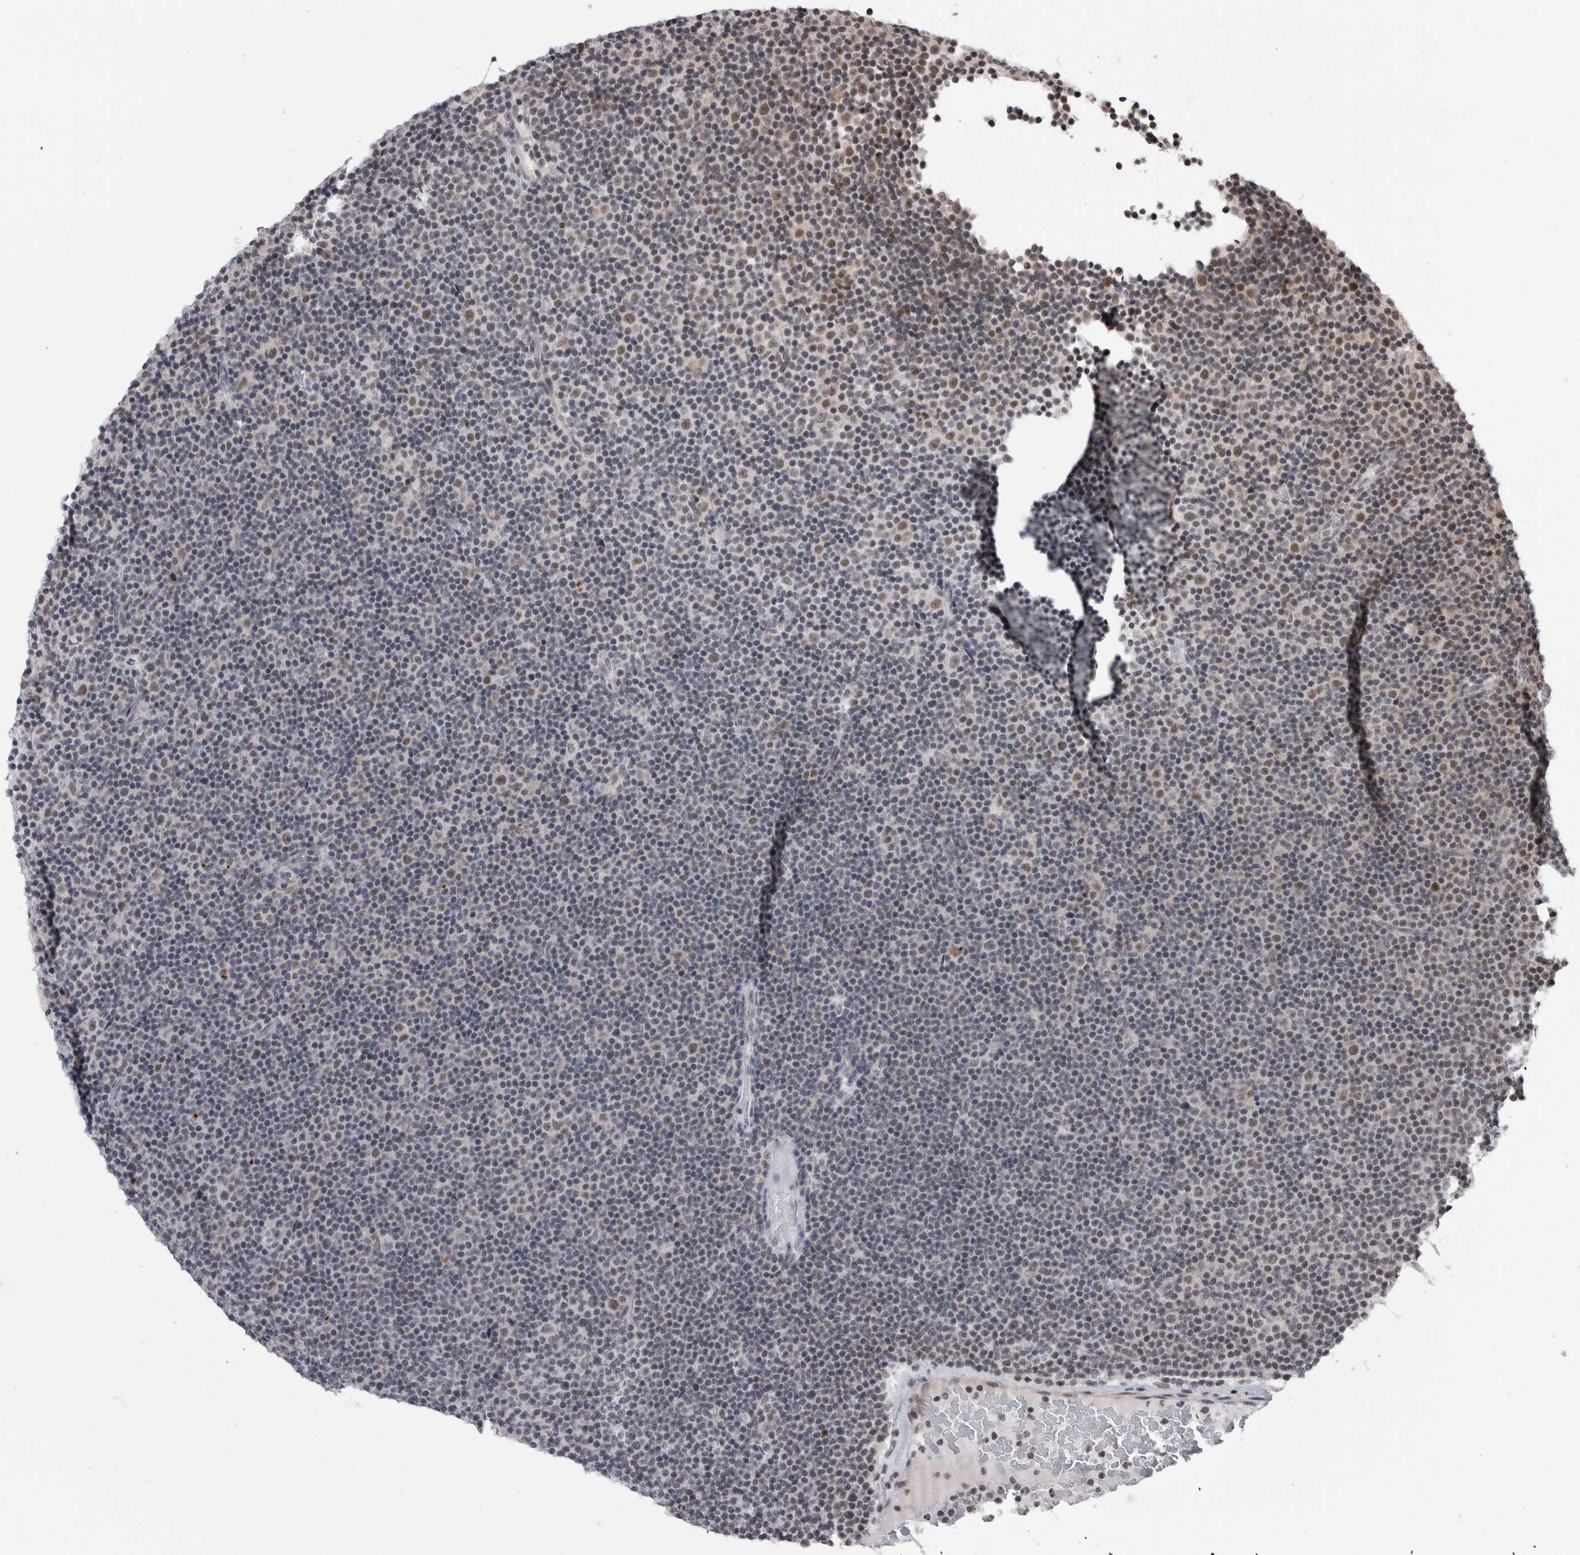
{"staining": {"intensity": "negative", "quantity": "none", "location": "none"}, "tissue": "lymphoma", "cell_type": "Tumor cells", "image_type": "cancer", "snomed": [{"axis": "morphology", "description": "Malignant lymphoma, non-Hodgkin's type, Low grade"}, {"axis": "topography", "description": "Lymph node"}], "caption": "DAB (3,3'-diaminobenzidine) immunohistochemical staining of human lymphoma exhibits no significant expression in tumor cells.", "gene": "ZBTB11", "patient": {"sex": "female", "age": 67}}